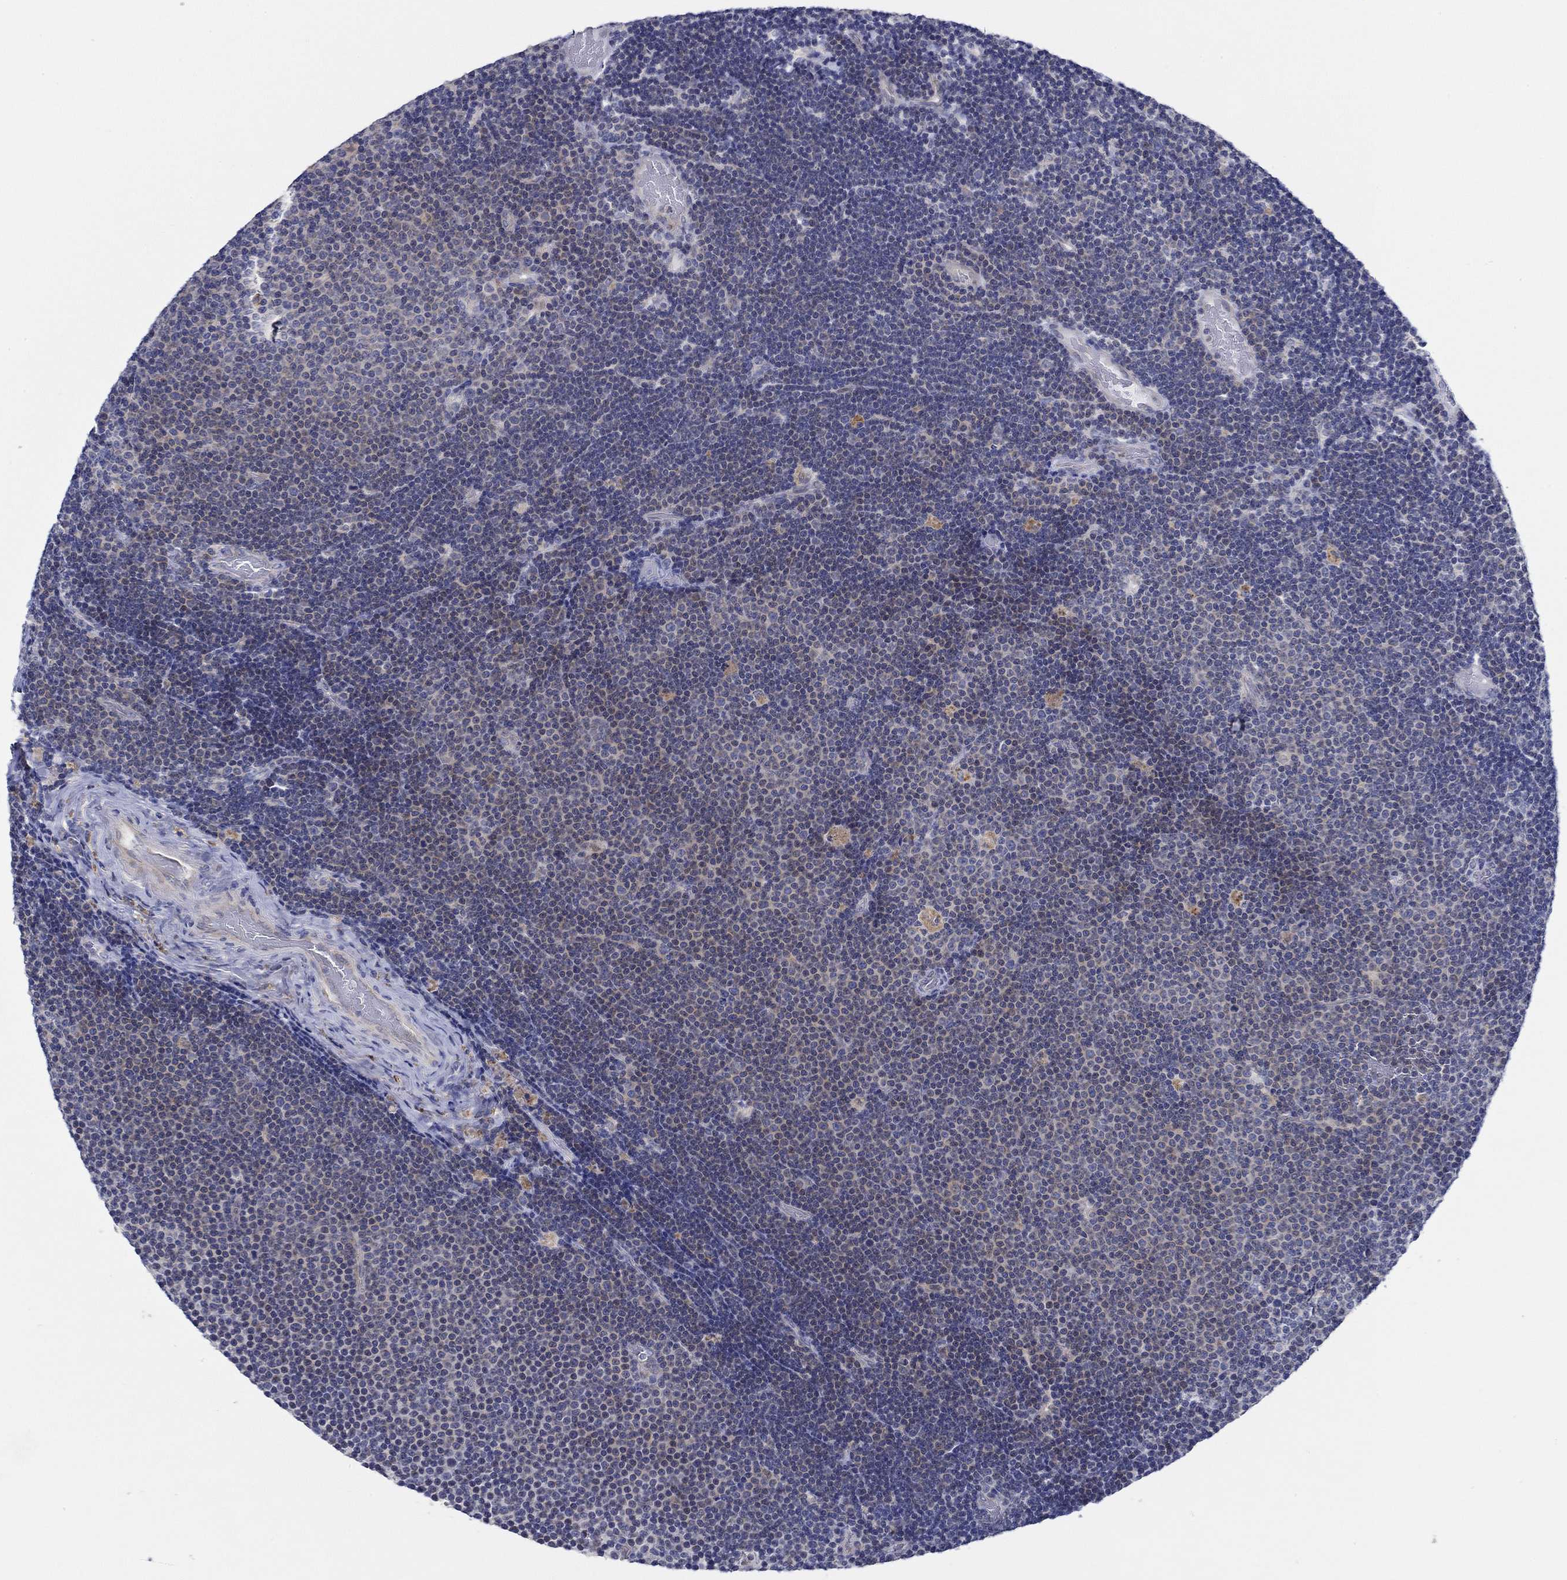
{"staining": {"intensity": "negative", "quantity": "none", "location": "none"}, "tissue": "lymphoma", "cell_type": "Tumor cells", "image_type": "cancer", "snomed": [{"axis": "morphology", "description": "Malignant lymphoma, non-Hodgkin's type, Low grade"}, {"axis": "topography", "description": "Brain"}], "caption": "Immunohistochemistry (IHC) micrograph of neoplastic tissue: low-grade malignant lymphoma, non-Hodgkin's type stained with DAB (3,3'-diaminobenzidine) demonstrates no significant protein positivity in tumor cells.", "gene": "CFAP61", "patient": {"sex": "female", "age": 66}}